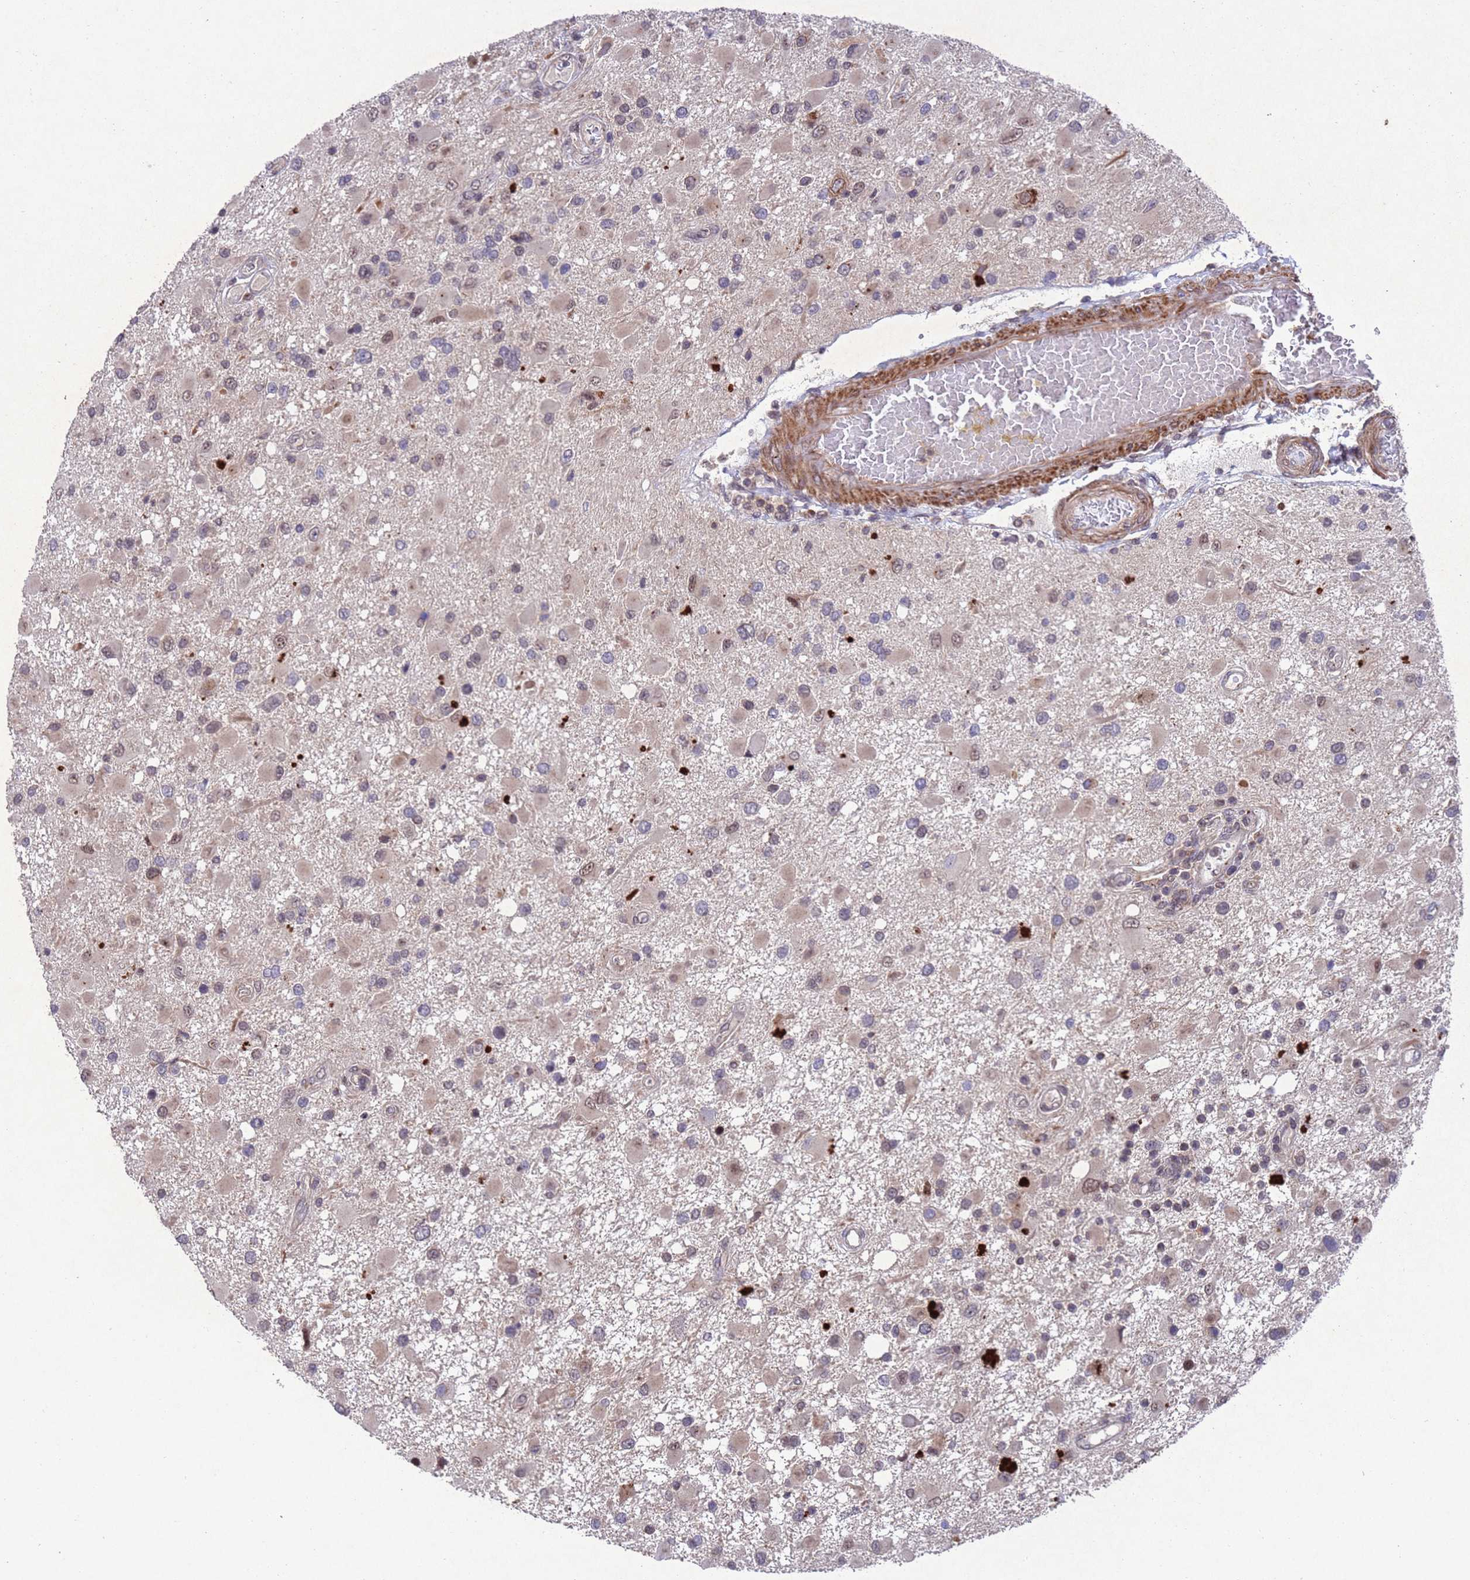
{"staining": {"intensity": "moderate", "quantity": "<25%", "location": "nuclear"}, "tissue": "glioma", "cell_type": "Tumor cells", "image_type": "cancer", "snomed": [{"axis": "morphology", "description": "Glioma, malignant, High grade"}, {"axis": "topography", "description": "Brain"}], "caption": "IHC micrograph of human malignant glioma (high-grade) stained for a protein (brown), which exhibits low levels of moderate nuclear expression in approximately <25% of tumor cells.", "gene": "TBK1", "patient": {"sex": "male", "age": 53}}